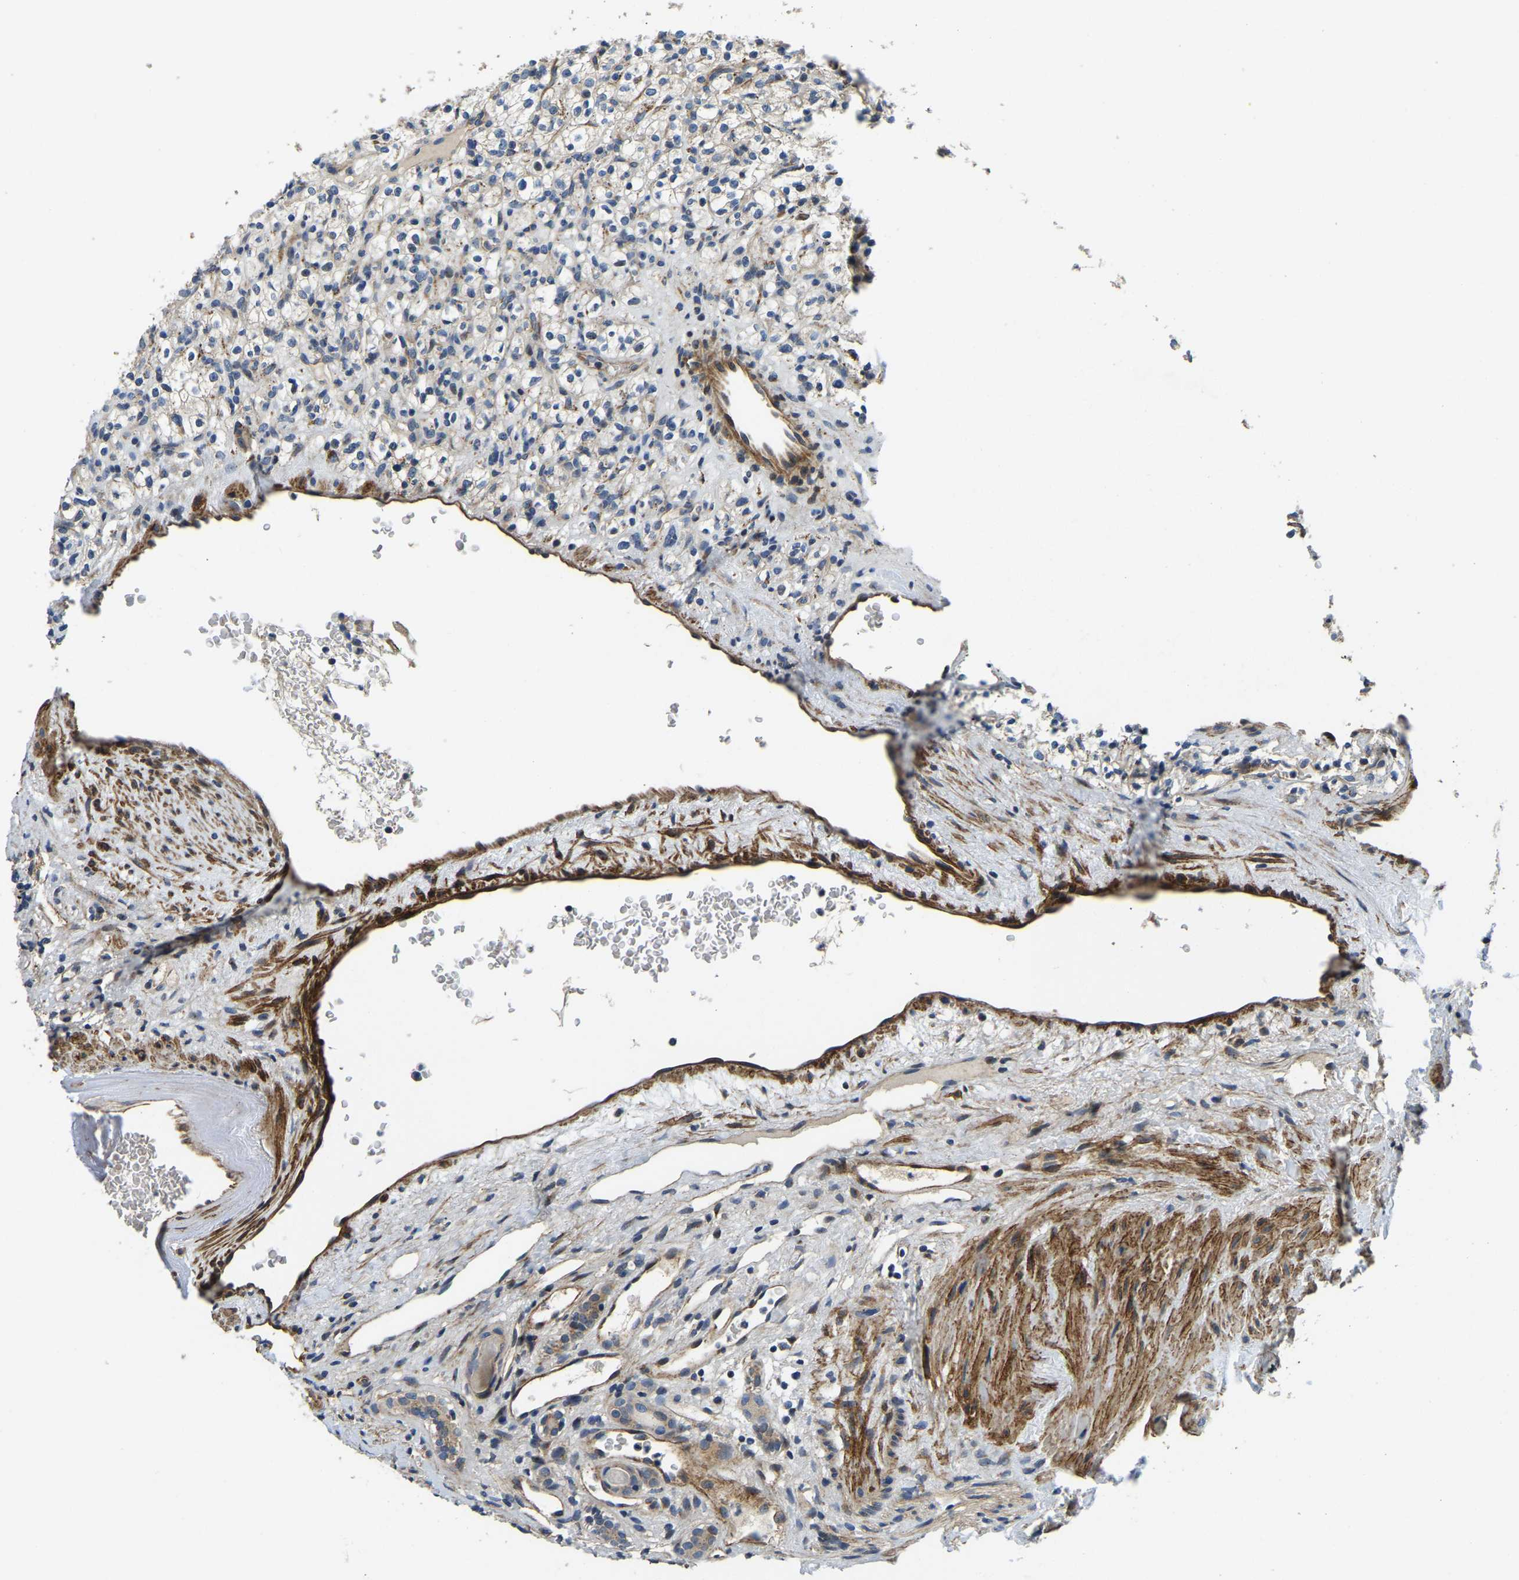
{"staining": {"intensity": "moderate", "quantity": "<25%", "location": "cytoplasmic/membranous"}, "tissue": "renal cancer", "cell_type": "Tumor cells", "image_type": "cancer", "snomed": [{"axis": "morphology", "description": "Normal tissue, NOS"}, {"axis": "morphology", "description": "Adenocarcinoma, NOS"}, {"axis": "topography", "description": "Kidney"}], "caption": "Renal cancer stained with DAB (3,3'-diaminobenzidine) IHC demonstrates low levels of moderate cytoplasmic/membranous staining in about <25% of tumor cells.", "gene": "RNF39", "patient": {"sex": "female", "age": 72}}